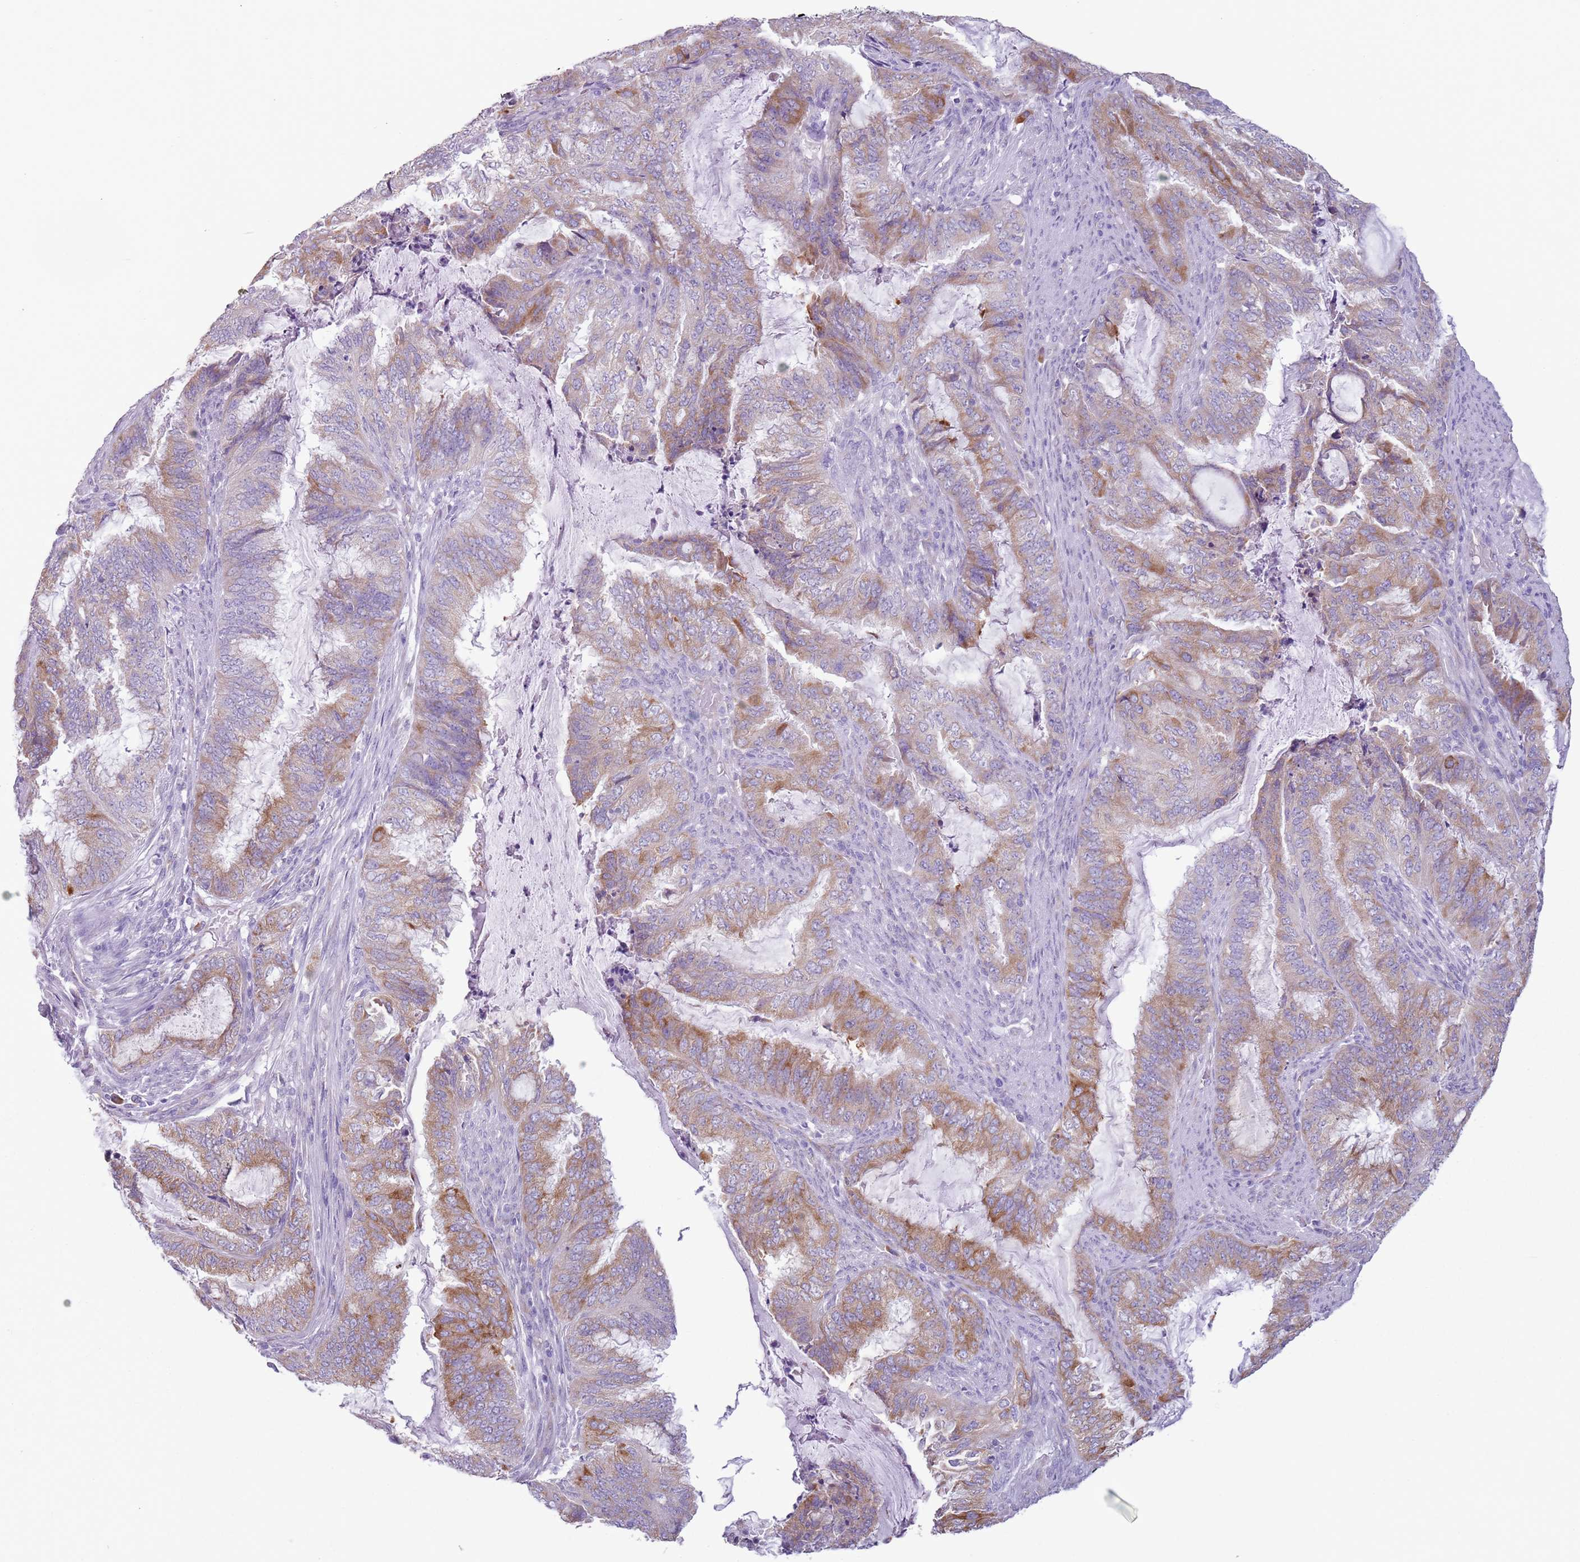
{"staining": {"intensity": "moderate", "quantity": "25%-75%", "location": "cytoplasmic/membranous"}, "tissue": "endometrial cancer", "cell_type": "Tumor cells", "image_type": "cancer", "snomed": [{"axis": "morphology", "description": "Adenocarcinoma, NOS"}, {"axis": "topography", "description": "Endometrium"}], "caption": "IHC (DAB) staining of adenocarcinoma (endometrial) displays moderate cytoplasmic/membranous protein expression in approximately 25%-75% of tumor cells.", "gene": "HYOU1", "patient": {"sex": "female", "age": 51}}